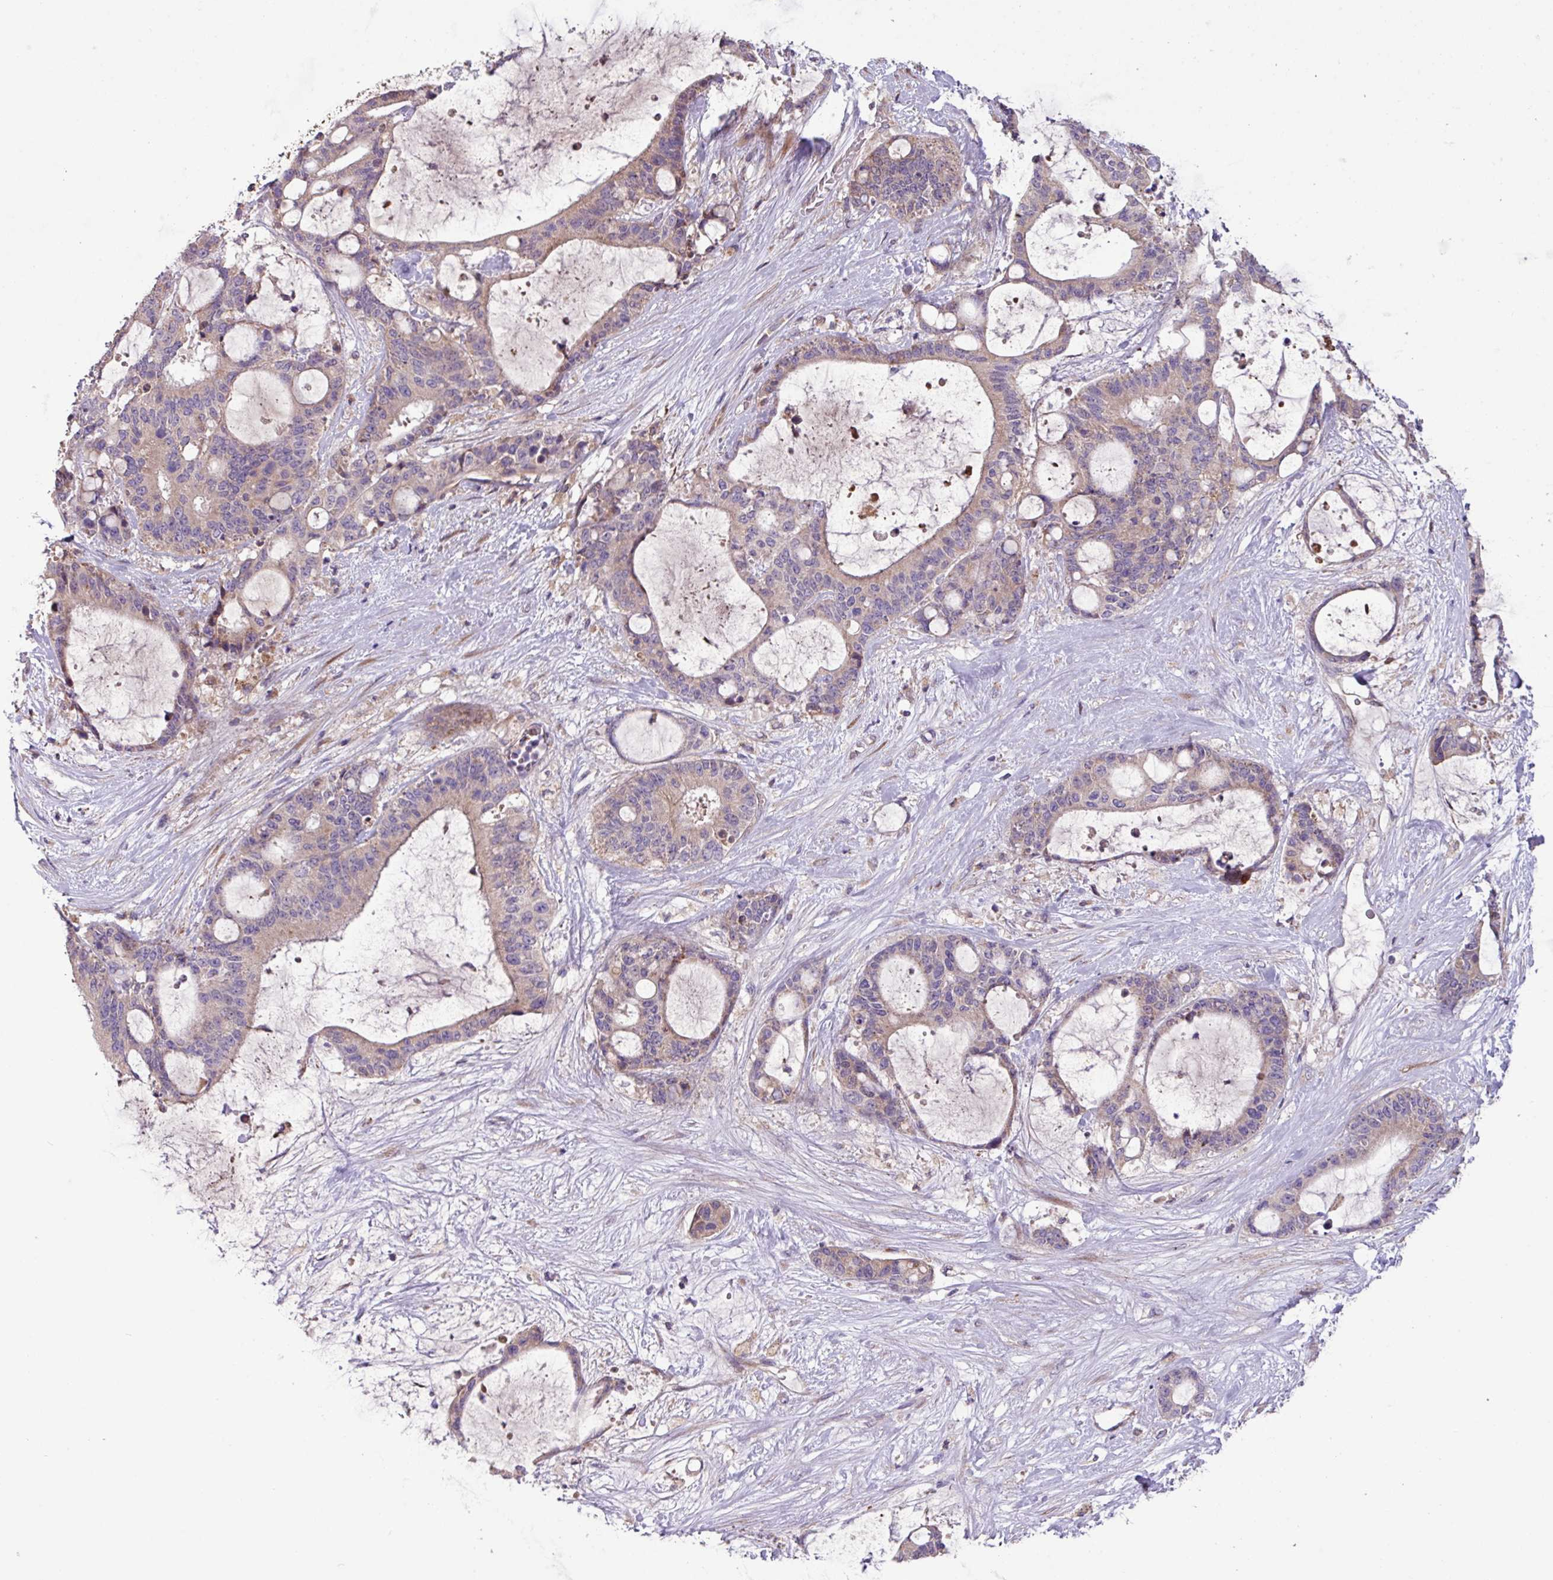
{"staining": {"intensity": "negative", "quantity": "none", "location": "none"}, "tissue": "liver cancer", "cell_type": "Tumor cells", "image_type": "cancer", "snomed": [{"axis": "morphology", "description": "Normal tissue, NOS"}, {"axis": "morphology", "description": "Cholangiocarcinoma"}, {"axis": "topography", "description": "Liver"}, {"axis": "topography", "description": "Peripheral nerve tissue"}], "caption": "A high-resolution micrograph shows immunohistochemistry staining of liver cancer (cholangiocarcinoma), which displays no significant expression in tumor cells.", "gene": "PTPRQ", "patient": {"sex": "female", "age": 73}}